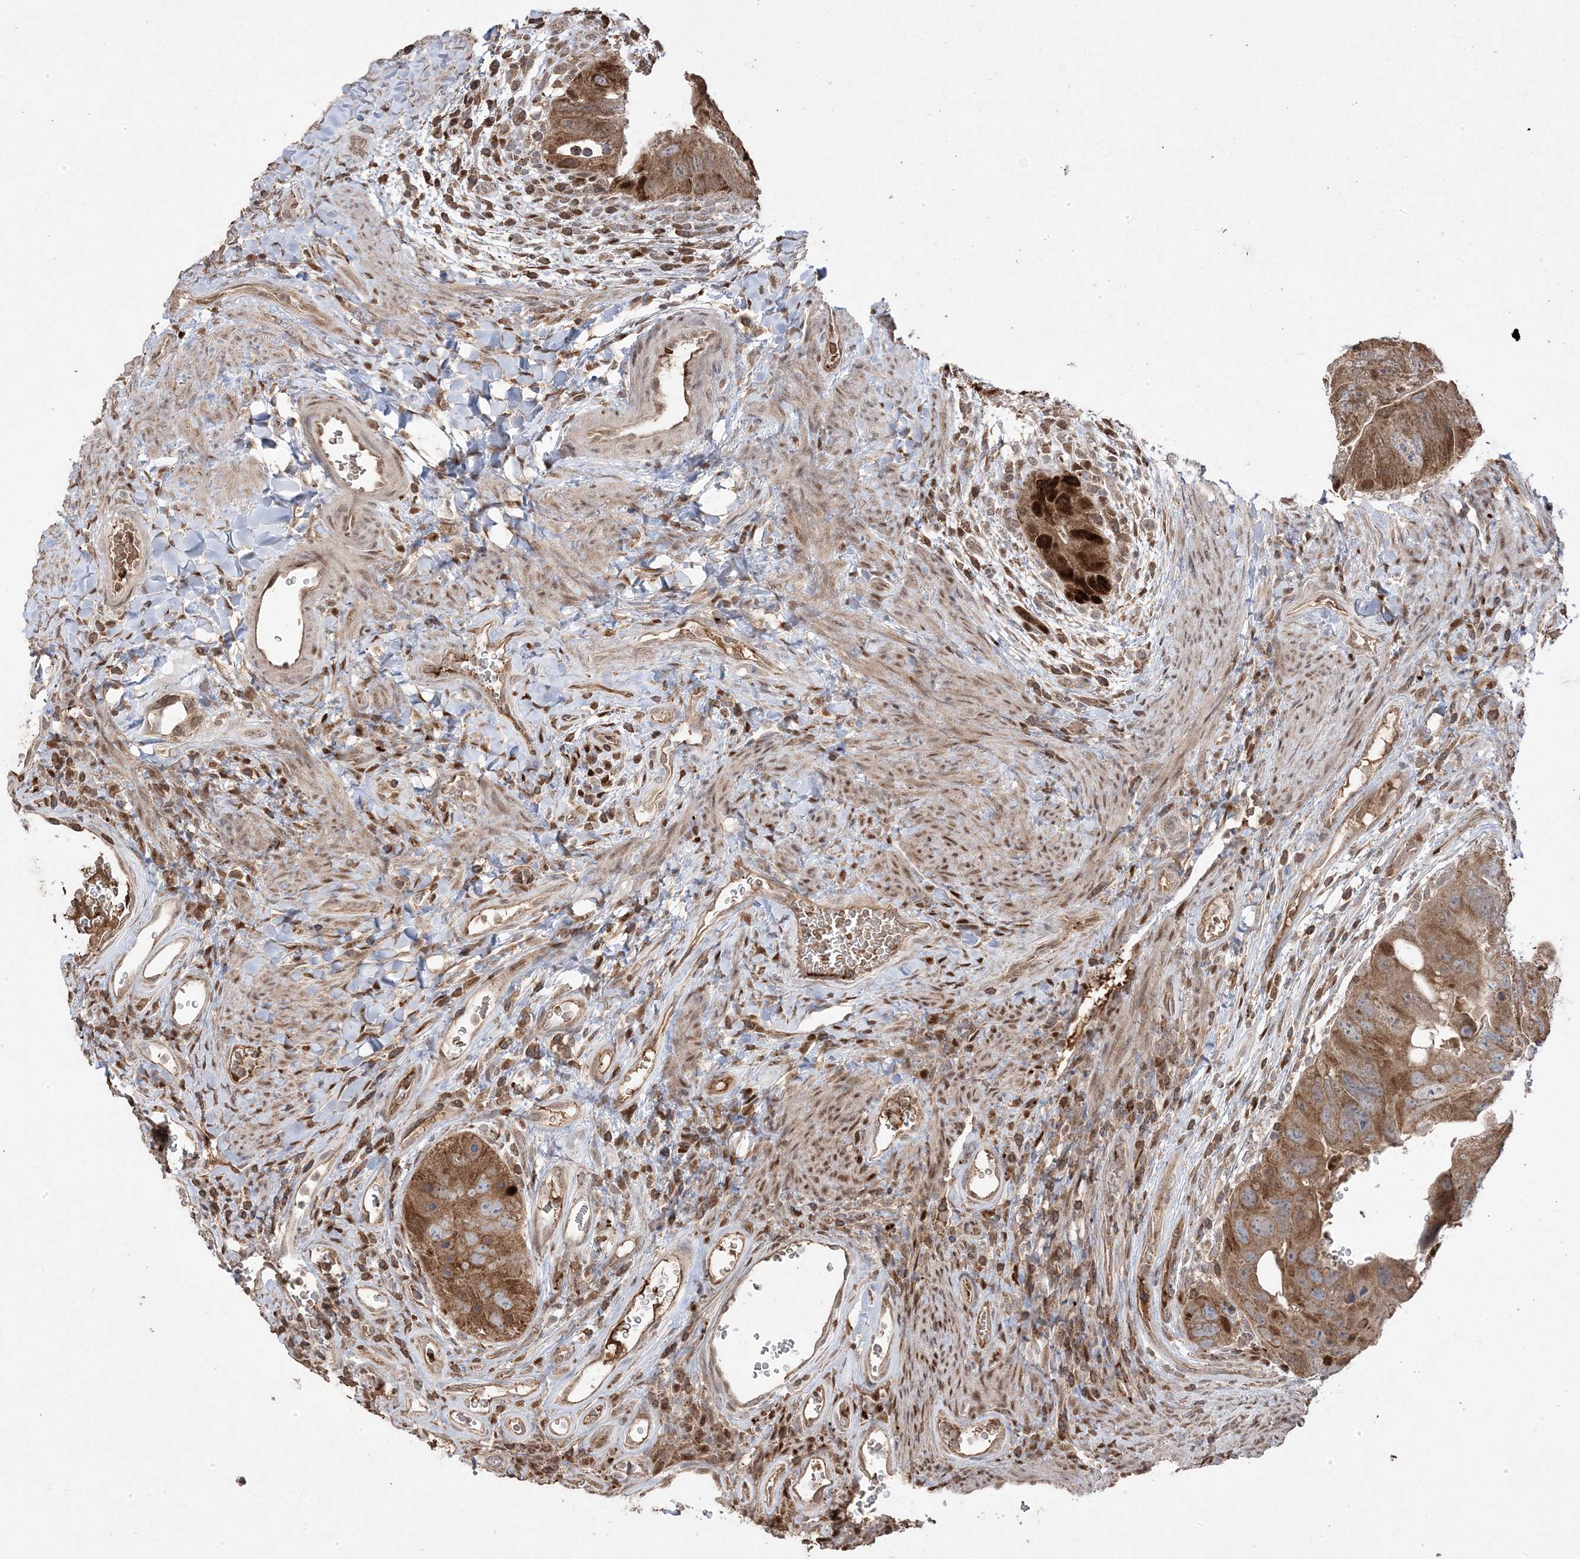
{"staining": {"intensity": "moderate", "quantity": ">75%", "location": "cytoplasmic/membranous"}, "tissue": "colorectal cancer", "cell_type": "Tumor cells", "image_type": "cancer", "snomed": [{"axis": "morphology", "description": "Adenocarcinoma, NOS"}, {"axis": "topography", "description": "Rectum"}], "caption": "Protein expression analysis of colorectal adenocarcinoma displays moderate cytoplasmic/membranous positivity in approximately >75% of tumor cells.", "gene": "PPOX", "patient": {"sex": "male", "age": 59}}